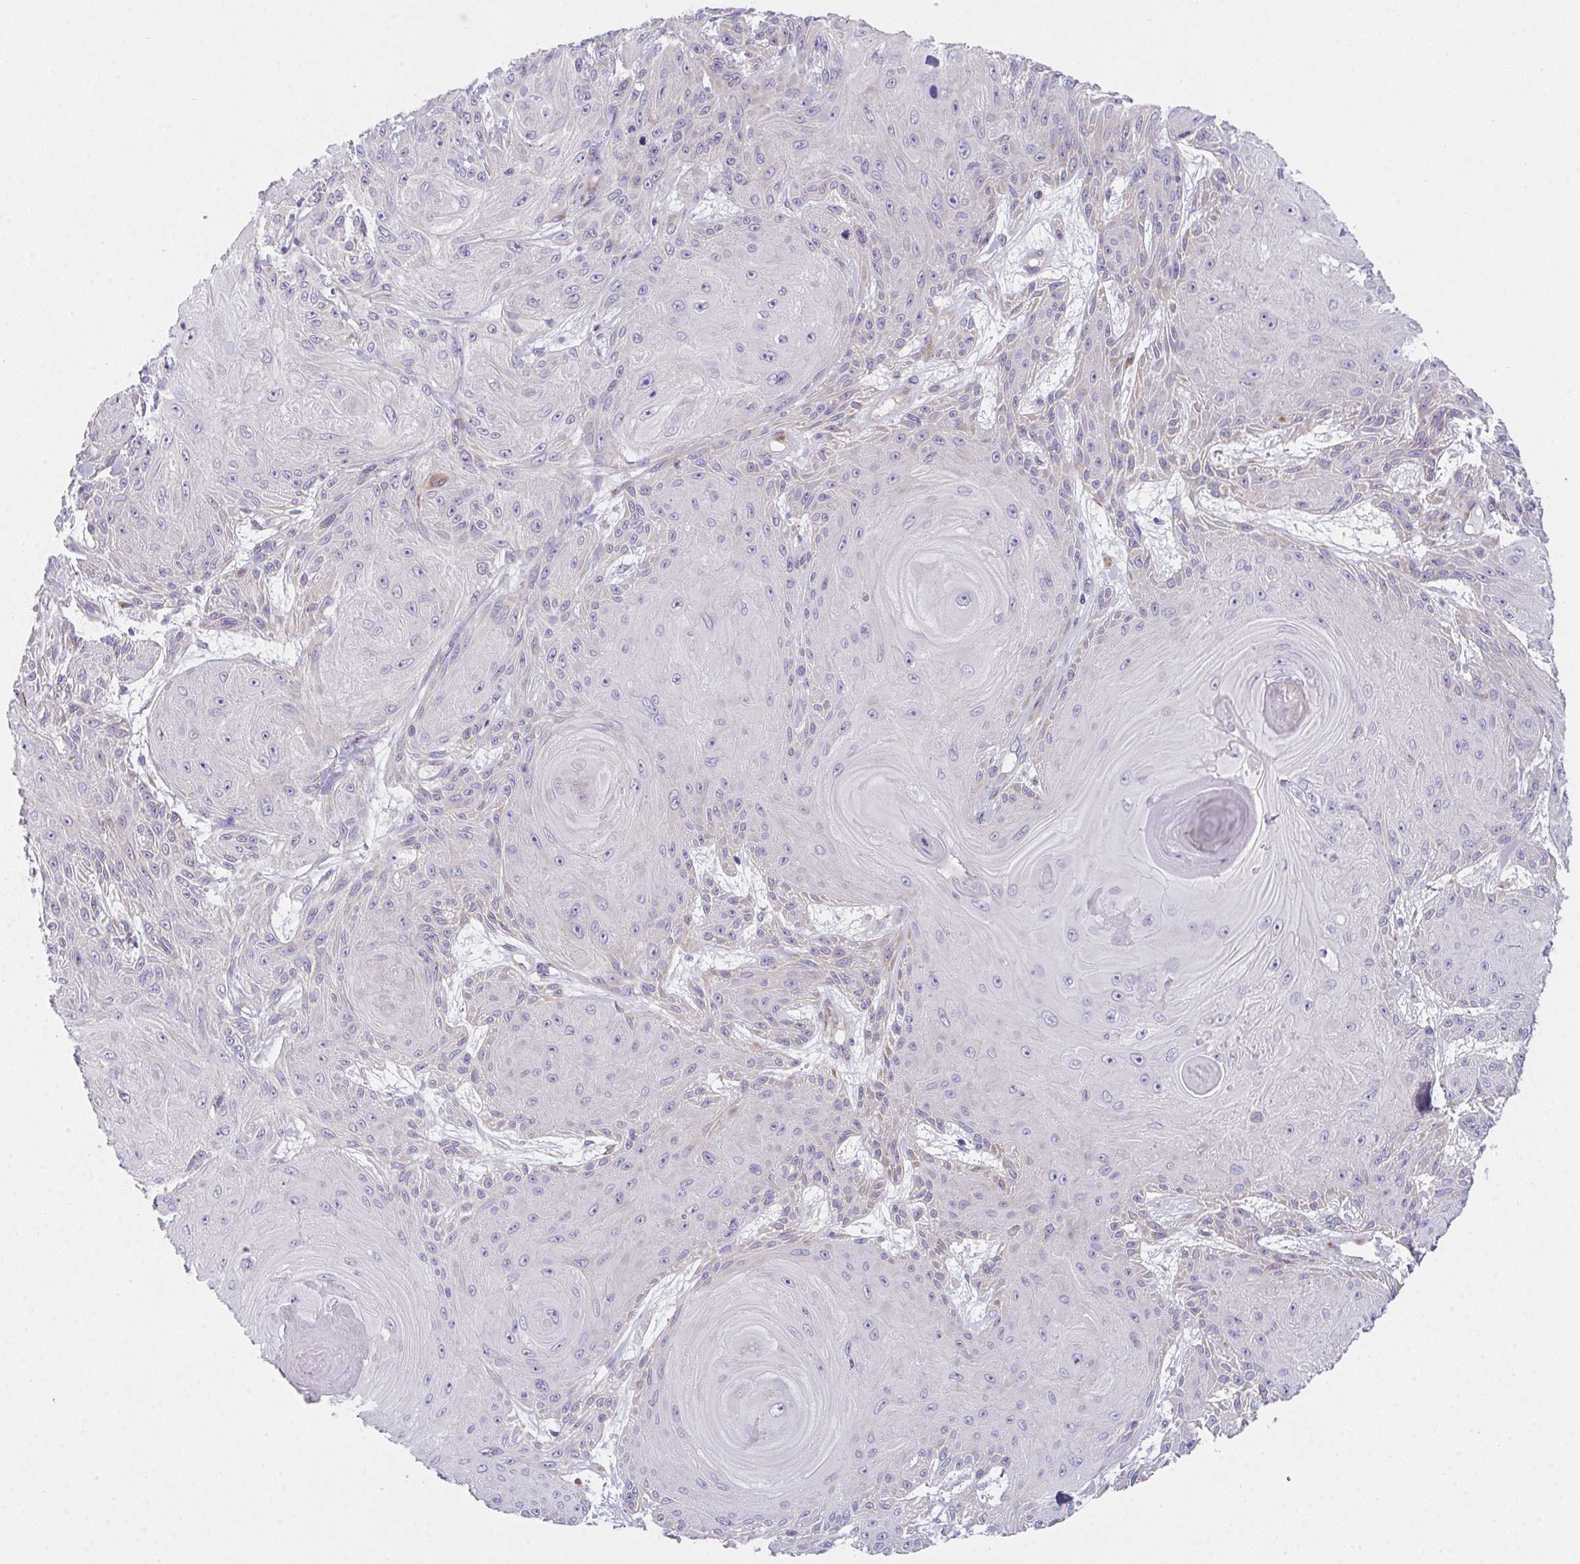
{"staining": {"intensity": "negative", "quantity": "none", "location": "none"}, "tissue": "skin cancer", "cell_type": "Tumor cells", "image_type": "cancer", "snomed": [{"axis": "morphology", "description": "Squamous cell carcinoma, NOS"}, {"axis": "topography", "description": "Skin"}], "caption": "Immunohistochemical staining of human skin cancer exhibits no significant expression in tumor cells.", "gene": "MIA3", "patient": {"sex": "male", "age": 88}}